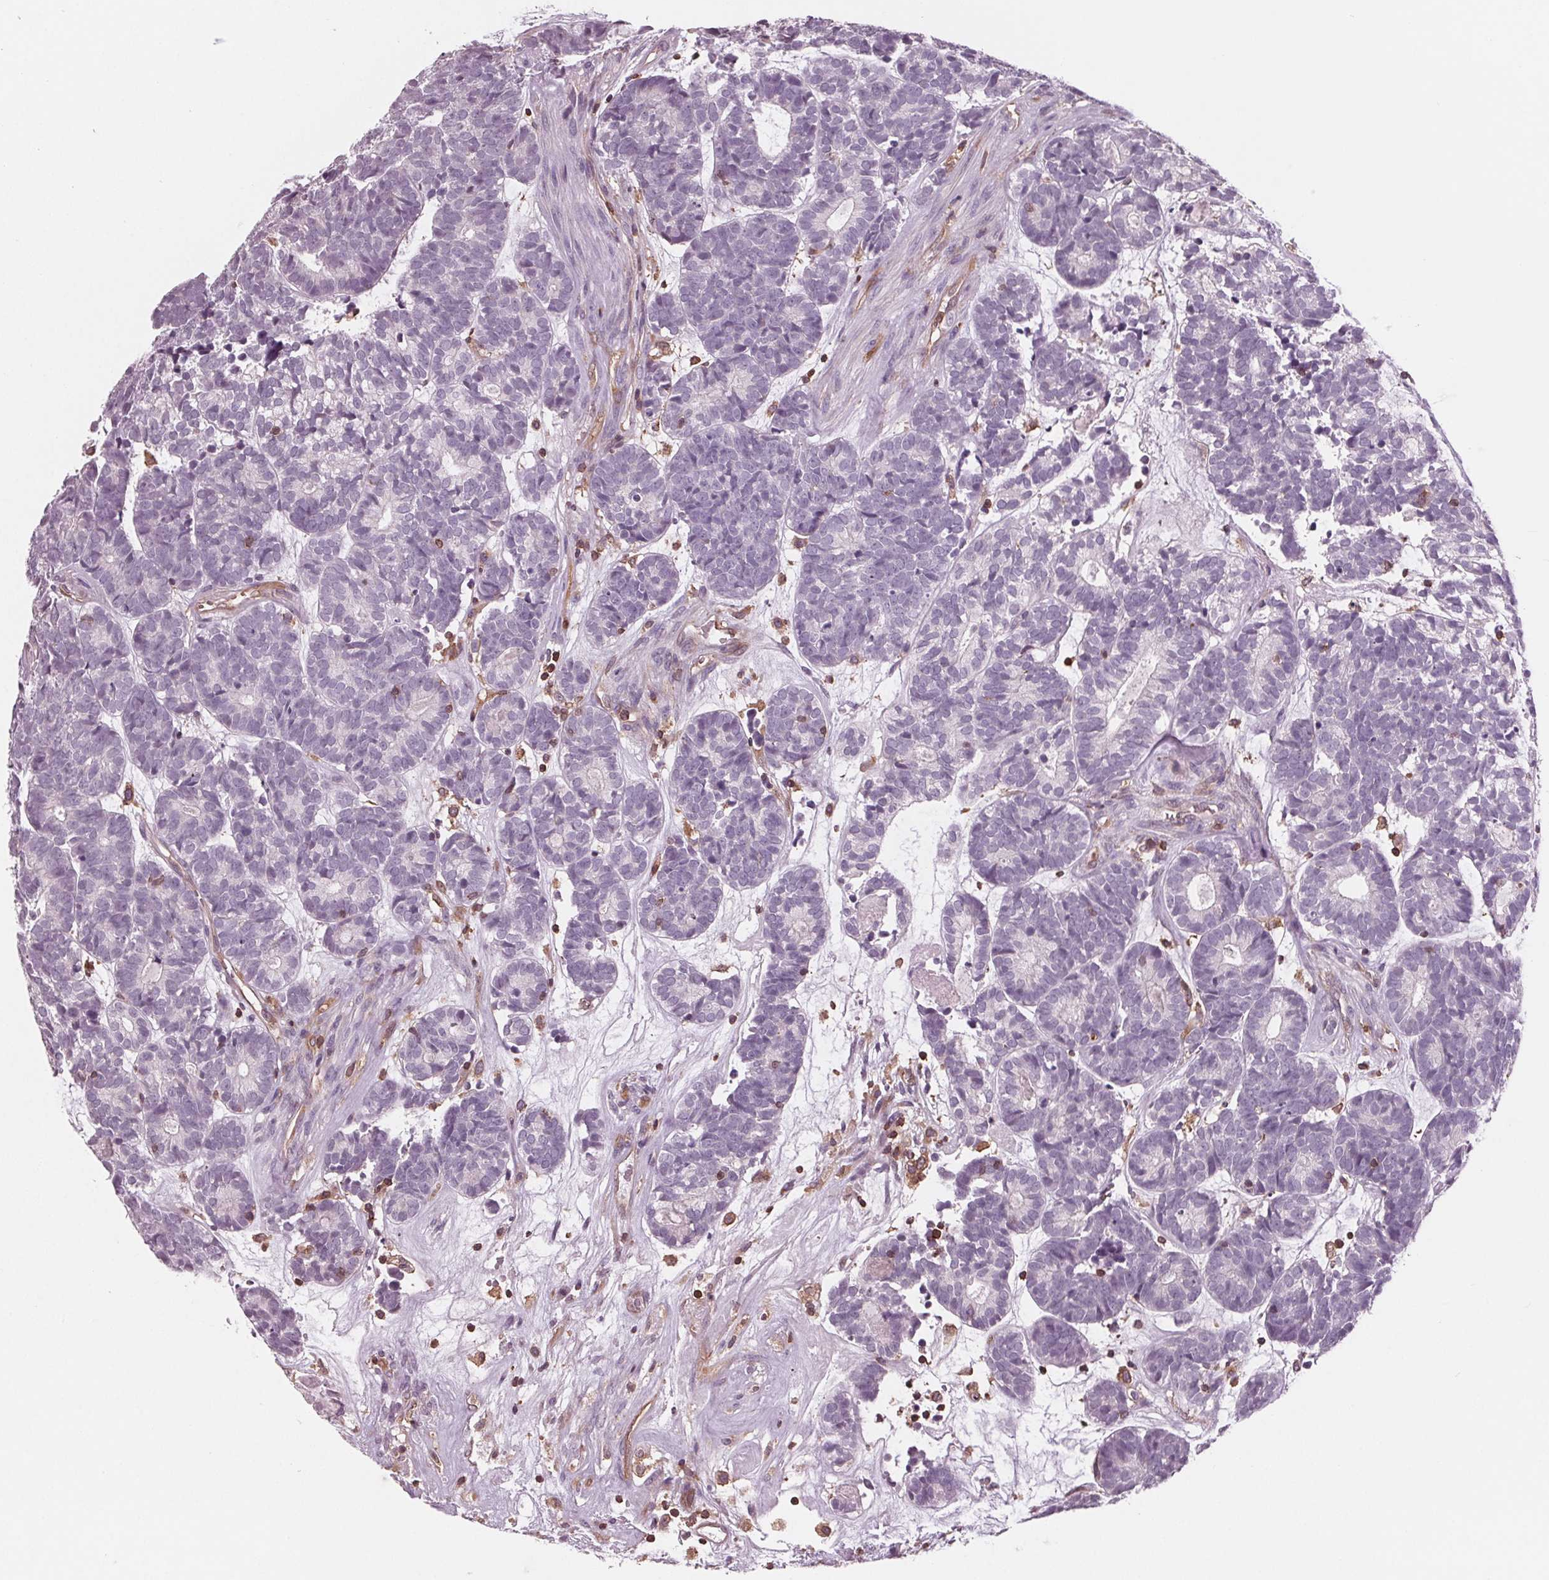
{"staining": {"intensity": "negative", "quantity": "none", "location": "none"}, "tissue": "head and neck cancer", "cell_type": "Tumor cells", "image_type": "cancer", "snomed": [{"axis": "morphology", "description": "Adenocarcinoma, NOS"}, {"axis": "topography", "description": "Head-Neck"}], "caption": "This is a image of immunohistochemistry staining of head and neck cancer, which shows no expression in tumor cells.", "gene": "ARHGAP25", "patient": {"sex": "female", "age": 81}}